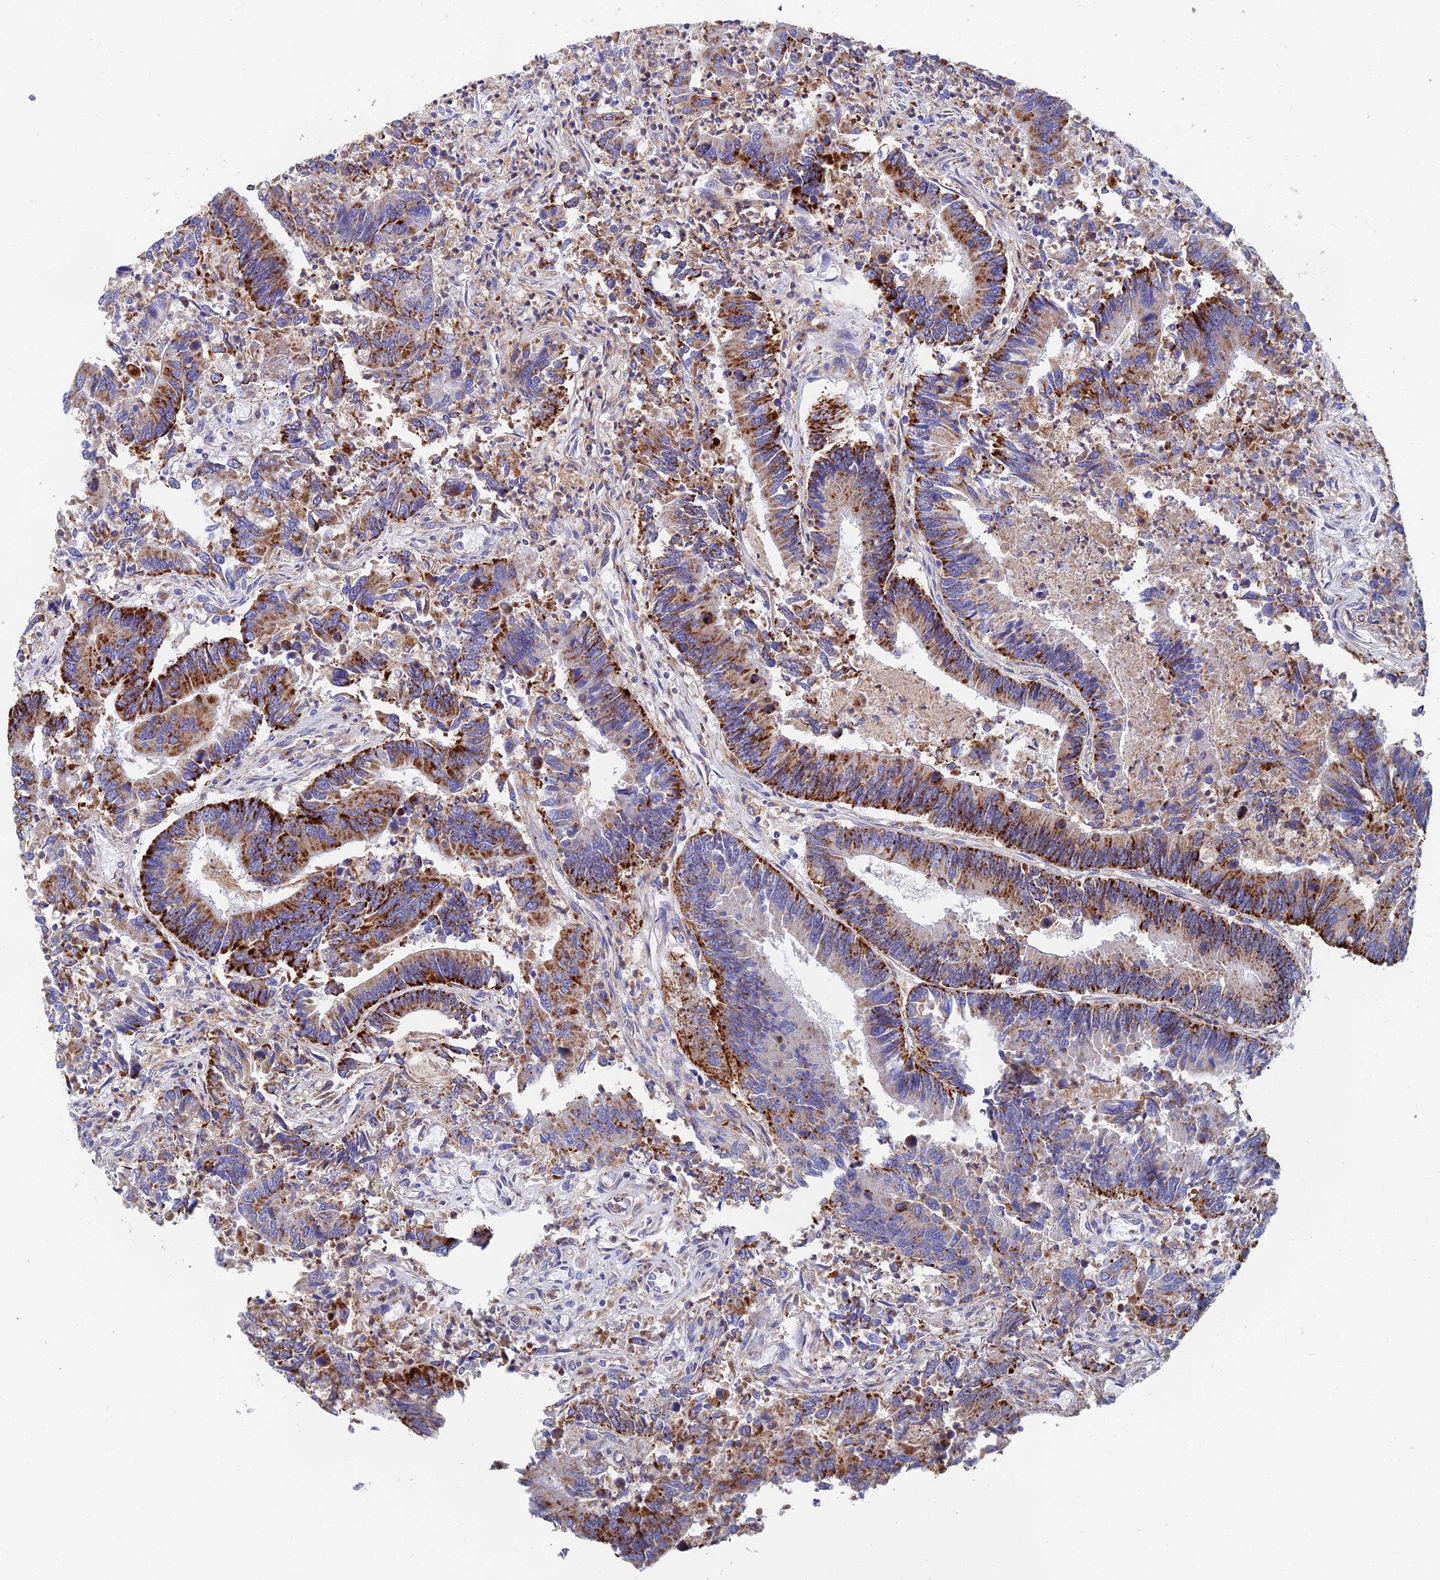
{"staining": {"intensity": "strong", "quantity": ">75%", "location": "cytoplasmic/membranous"}, "tissue": "colorectal cancer", "cell_type": "Tumor cells", "image_type": "cancer", "snomed": [{"axis": "morphology", "description": "Adenocarcinoma, NOS"}, {"axis": "topography", "description": "Colon"}], "caption": "IHC of human adenocarcinoma (colorectal) demonstrates high levels of strong cytoplasmic/membranous staining in approximately >75% of tumor cells.", "gene": "SPNS1", "patient": {"sex": "female", "age": 67}}